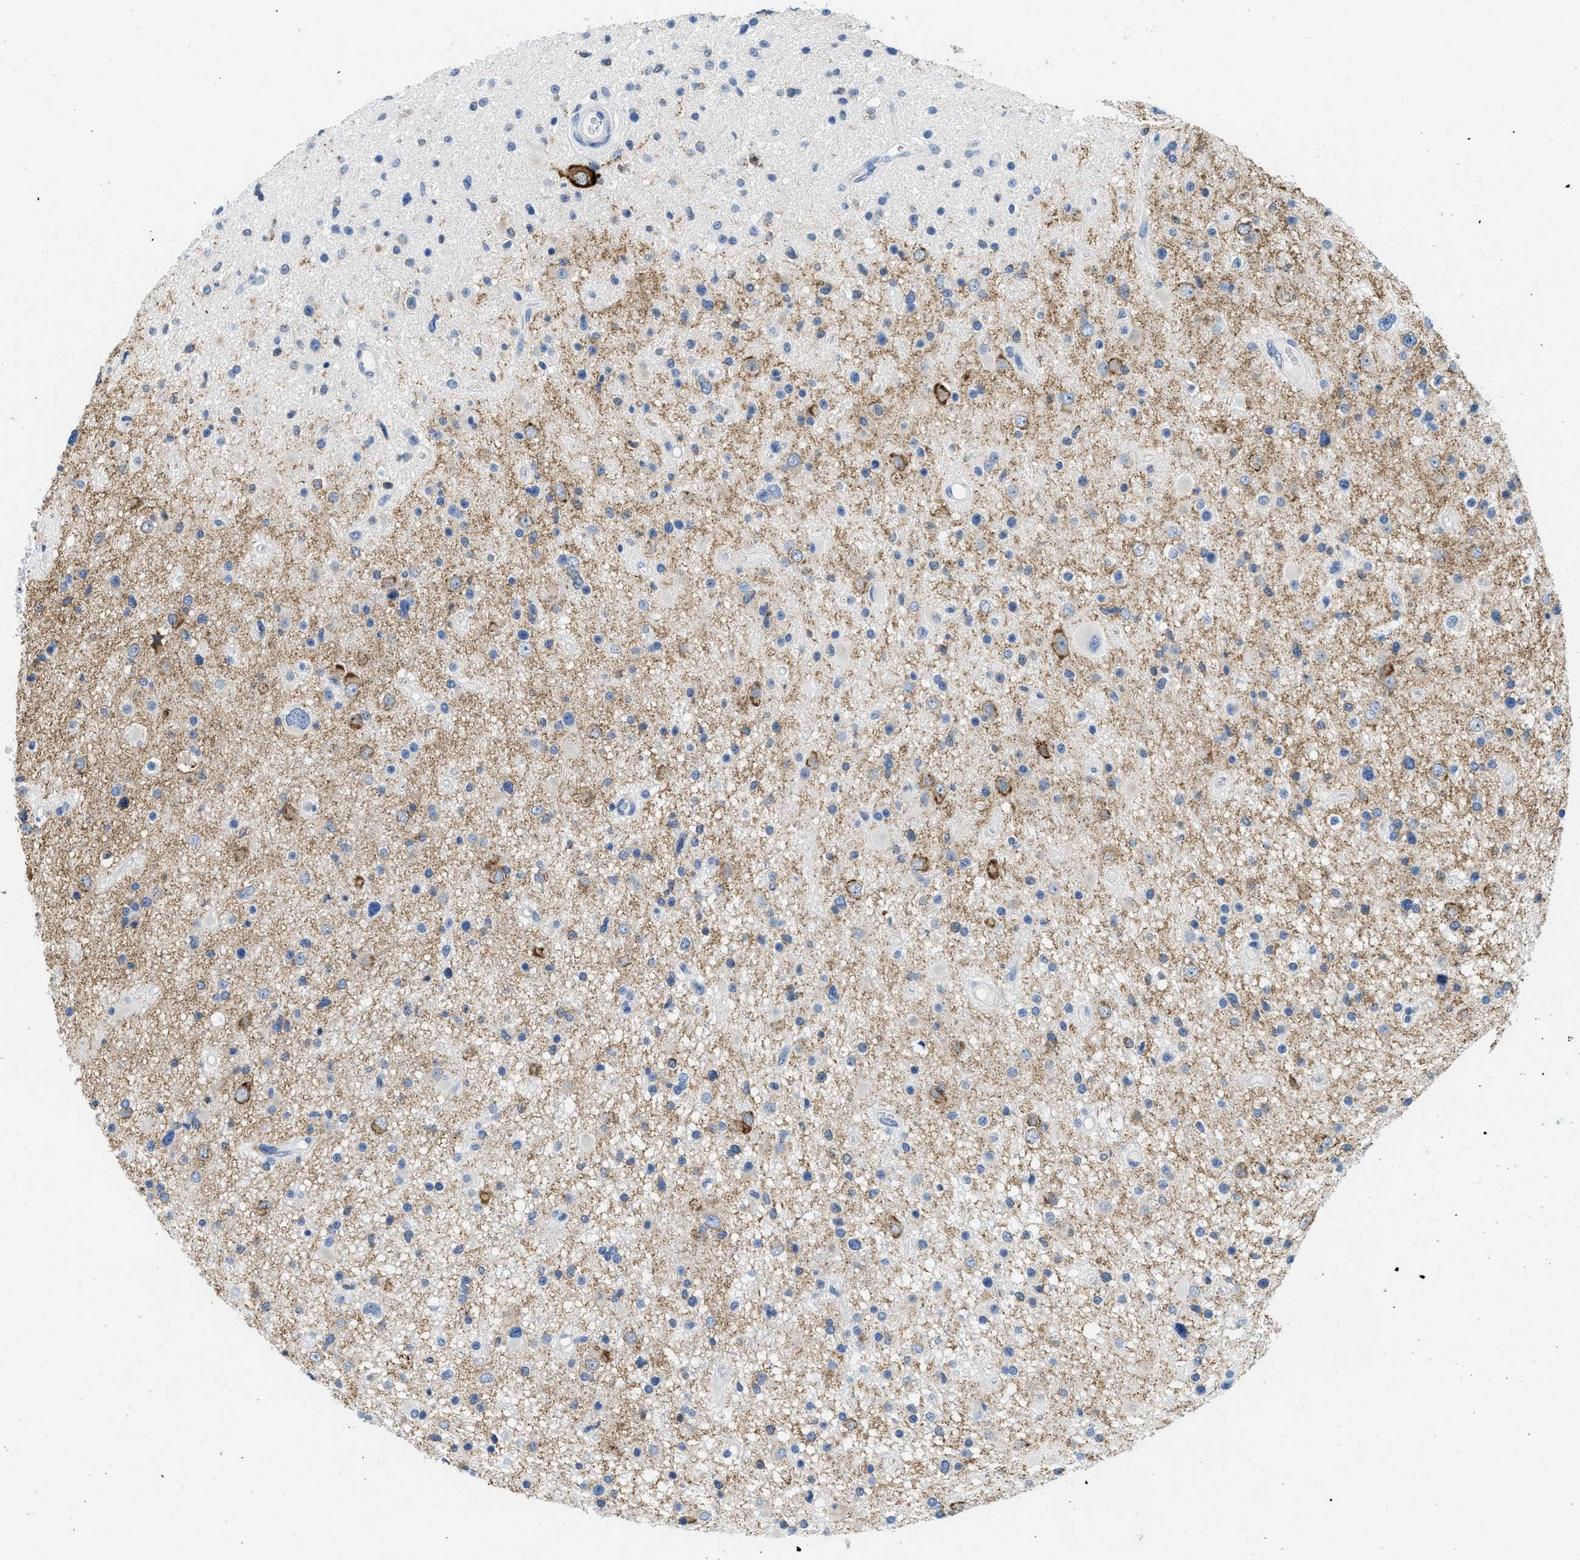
{"staining": {"intensity": "moderate", "quantity": "<25%", "location": "cytoplasmic/membranous"}, "tissue": "glioma", "cell_type": "Tumor cells", "image_type": "cancer", "snomed": [{"axis": "morphology", "description": "Glioma, malignant, High grade"}, {"axis": "topography", "description": "Brain"}], "caption": "Brown immunohistochemical staining in human glioma exhibits moderate cytoplasmic/membranous staining in approximately <25% of tumor cells.", "gene": "PTDSS1", "patient": {"sex": "male", "age": 33}}